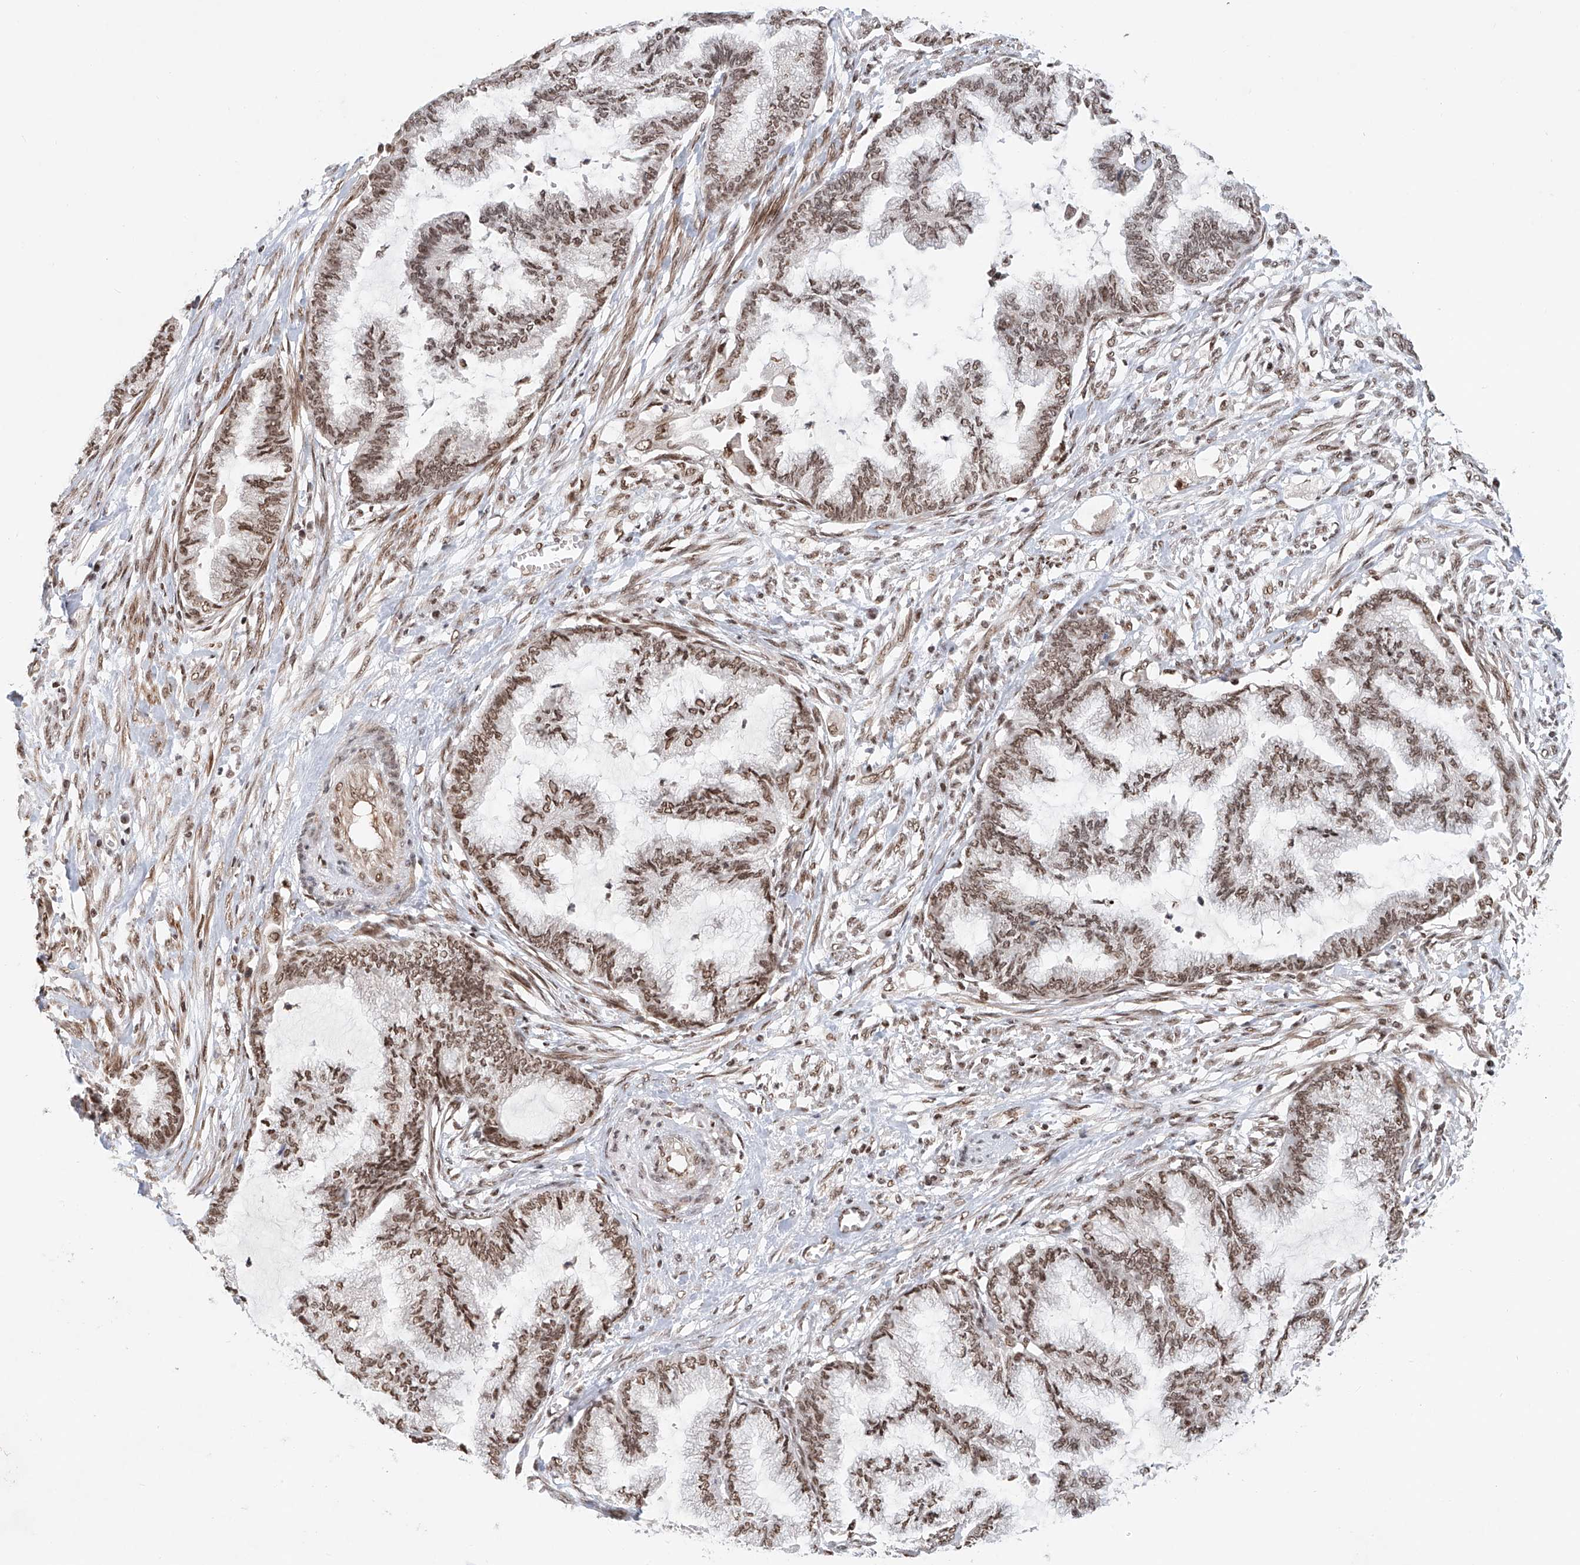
{"staining": {"intensity": "moderate", "quantity": ">75%", "location": "nuclear"}, "tissue": "endometrial cancer", "cell_type": "Tumor cells", "image_type": "cancer", "snomed": [{"axis": "morphology", "description": "Adenocarcinoma, NOS"}, {"axis": "topography", "description": "Endometrium"}], "caption": "A histopathology image of human endometrial cancer stained for a protein displays moderate nuclear brown staining in tumor cells. Nuclei are stained in blue.", "gene": "ZNF470", "patient": {"sex": "female", "age": 86}}